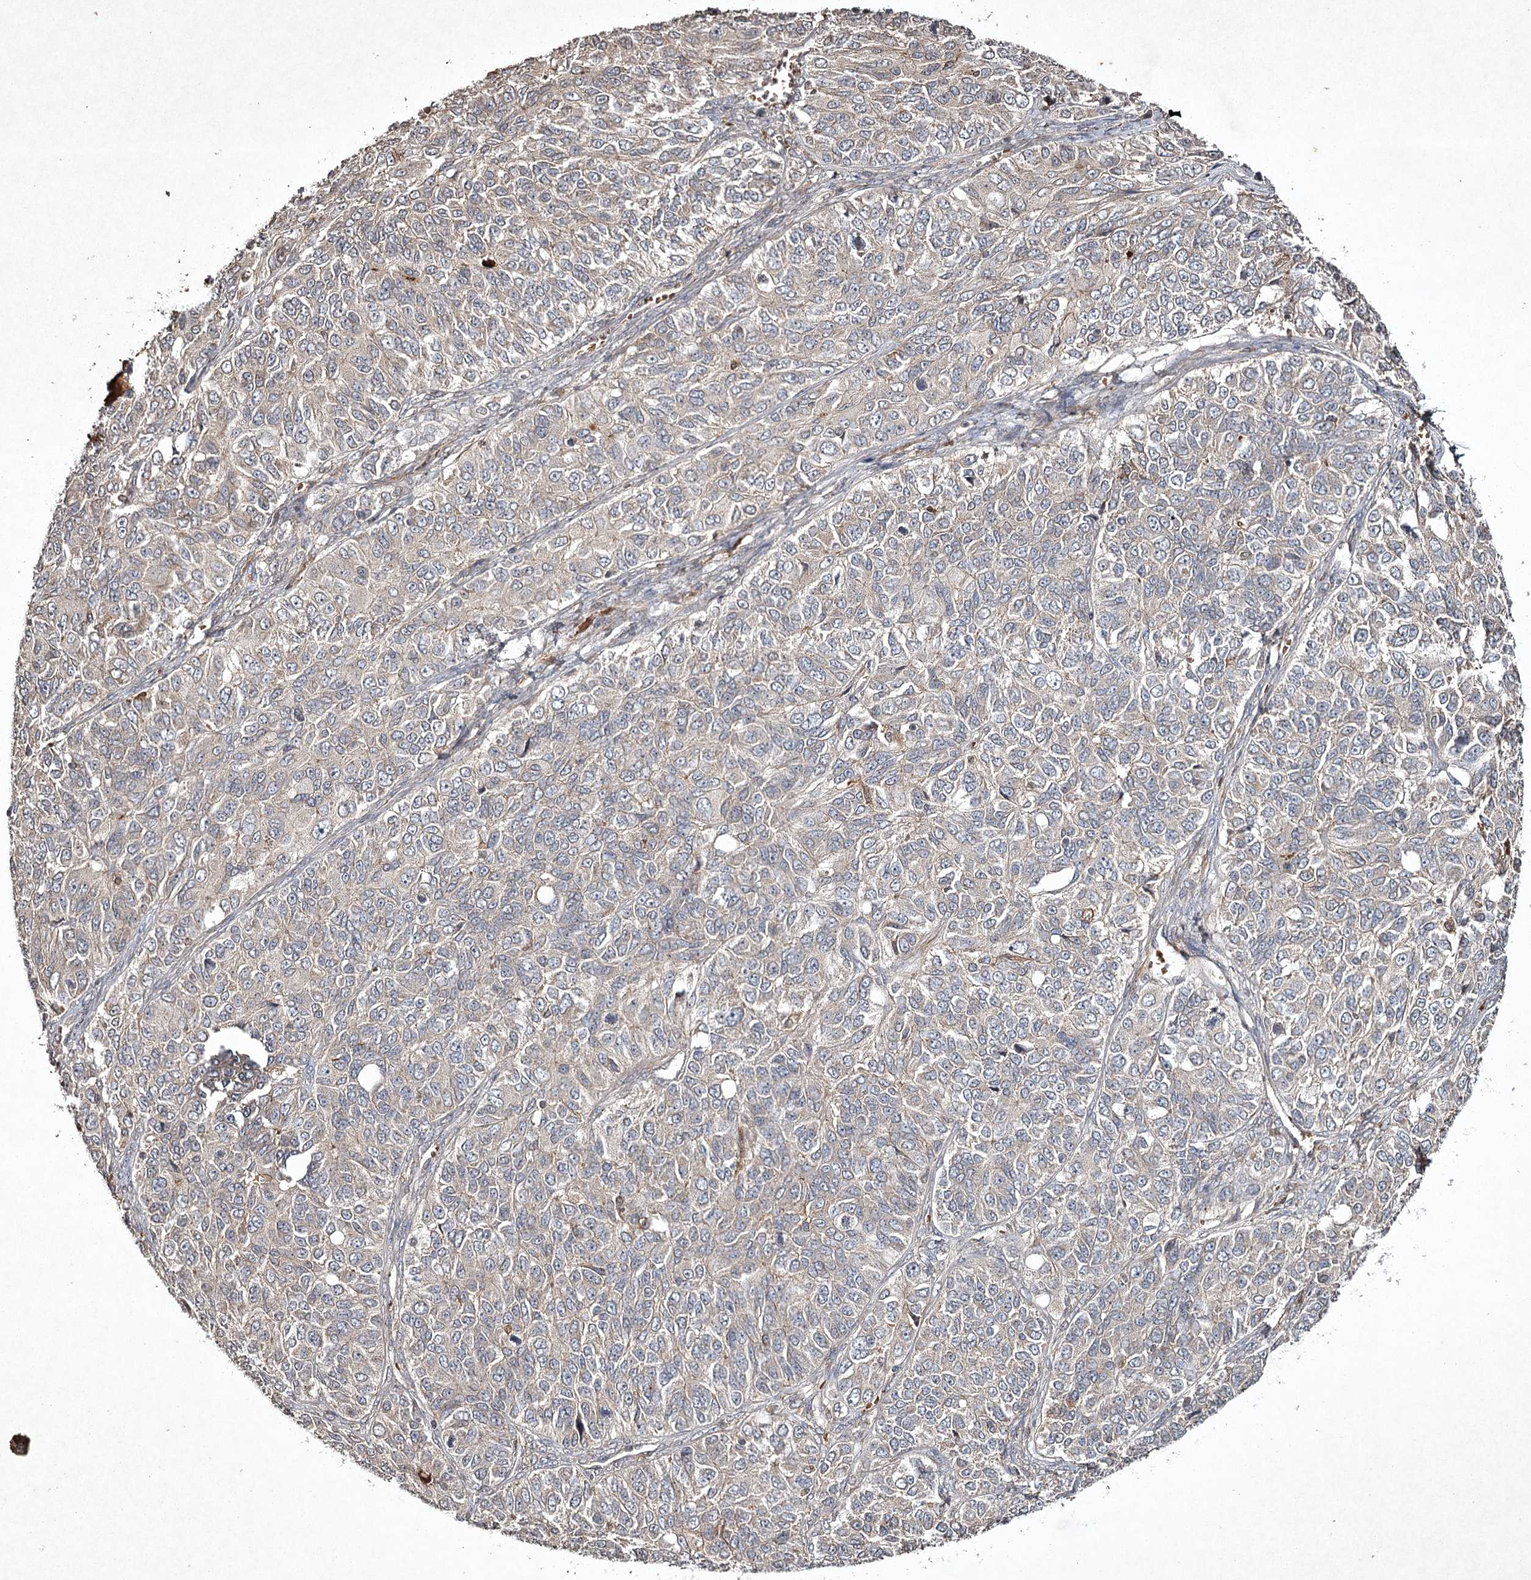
{"staining": {"intensity": "negative", "quantity": "none", "location": "none"}, "tissue": "ovarian cancer", "cell_type": "Tumor cells", "image_type": "cancer", "snomed": [{"axis": "morphology", "description": "Carcinoma, endometroid"}, {"axis": "topography", "description": "Ovary"}], "caption": "Immunohistochemistry histopathology image of ovarian cancer stained for a protein (brown), which reveals no staining in tumor cells.", "gene": "CYP2B6", "patient": {"sex": "female", "age": 51}}